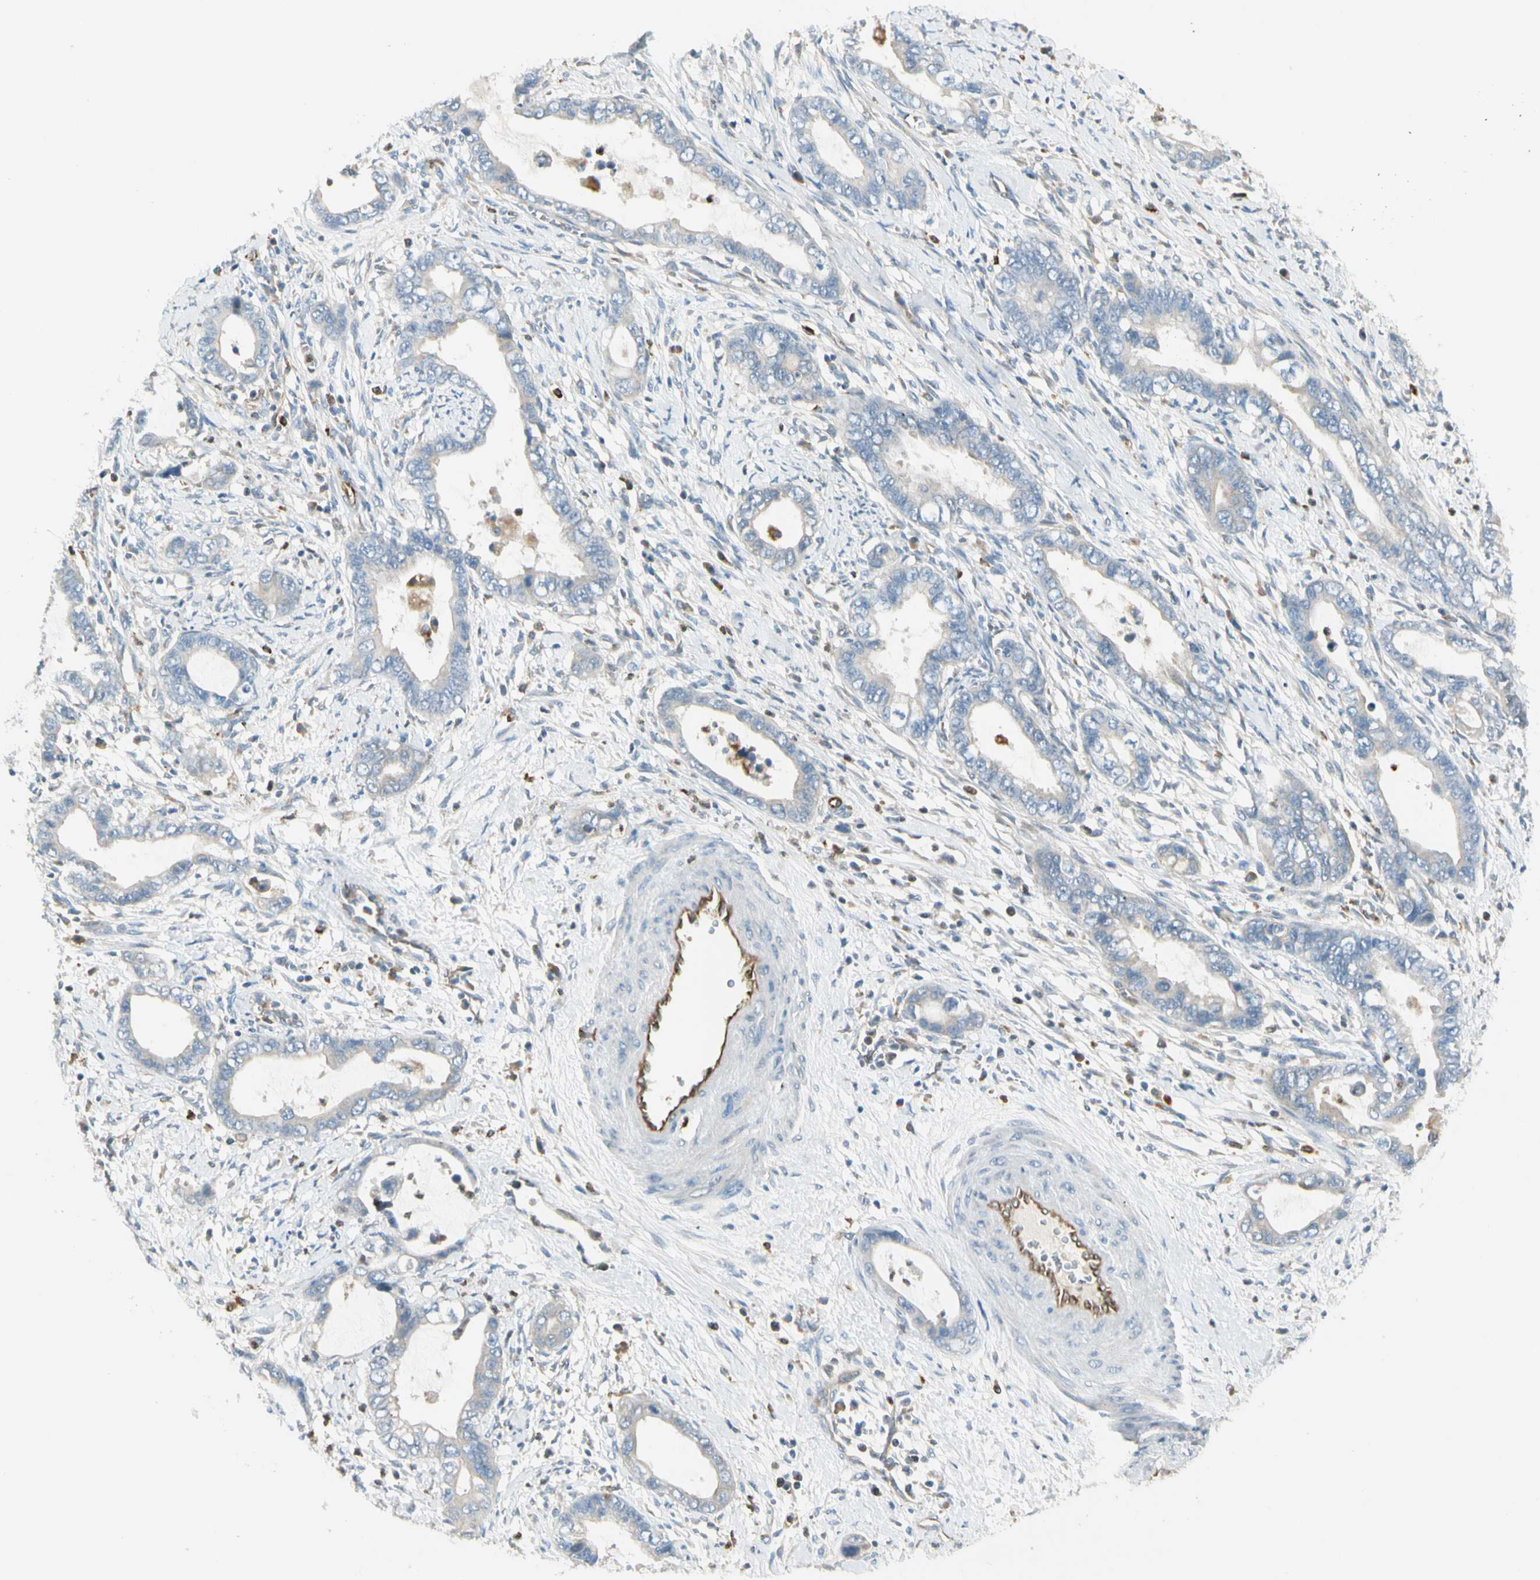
{"staining": {"intensity": "negative", "quantity": "none", "location": "none"}, "tissue": "cervical cancer", "cell_type": "Tumor cells", "image_type": "cancer", "snomed": [{"axis": "morphology", "description": "Adenocarcinoma, NOS"}, {"axis": "topography", "description": "Cervix"}], "caption": "This is a image of immunohistochemistry staining of cervical cancer, which shows no staining in tumor cells.", "gene": "LPCAT2", "patient": {"sex": "female", "age": 44}}